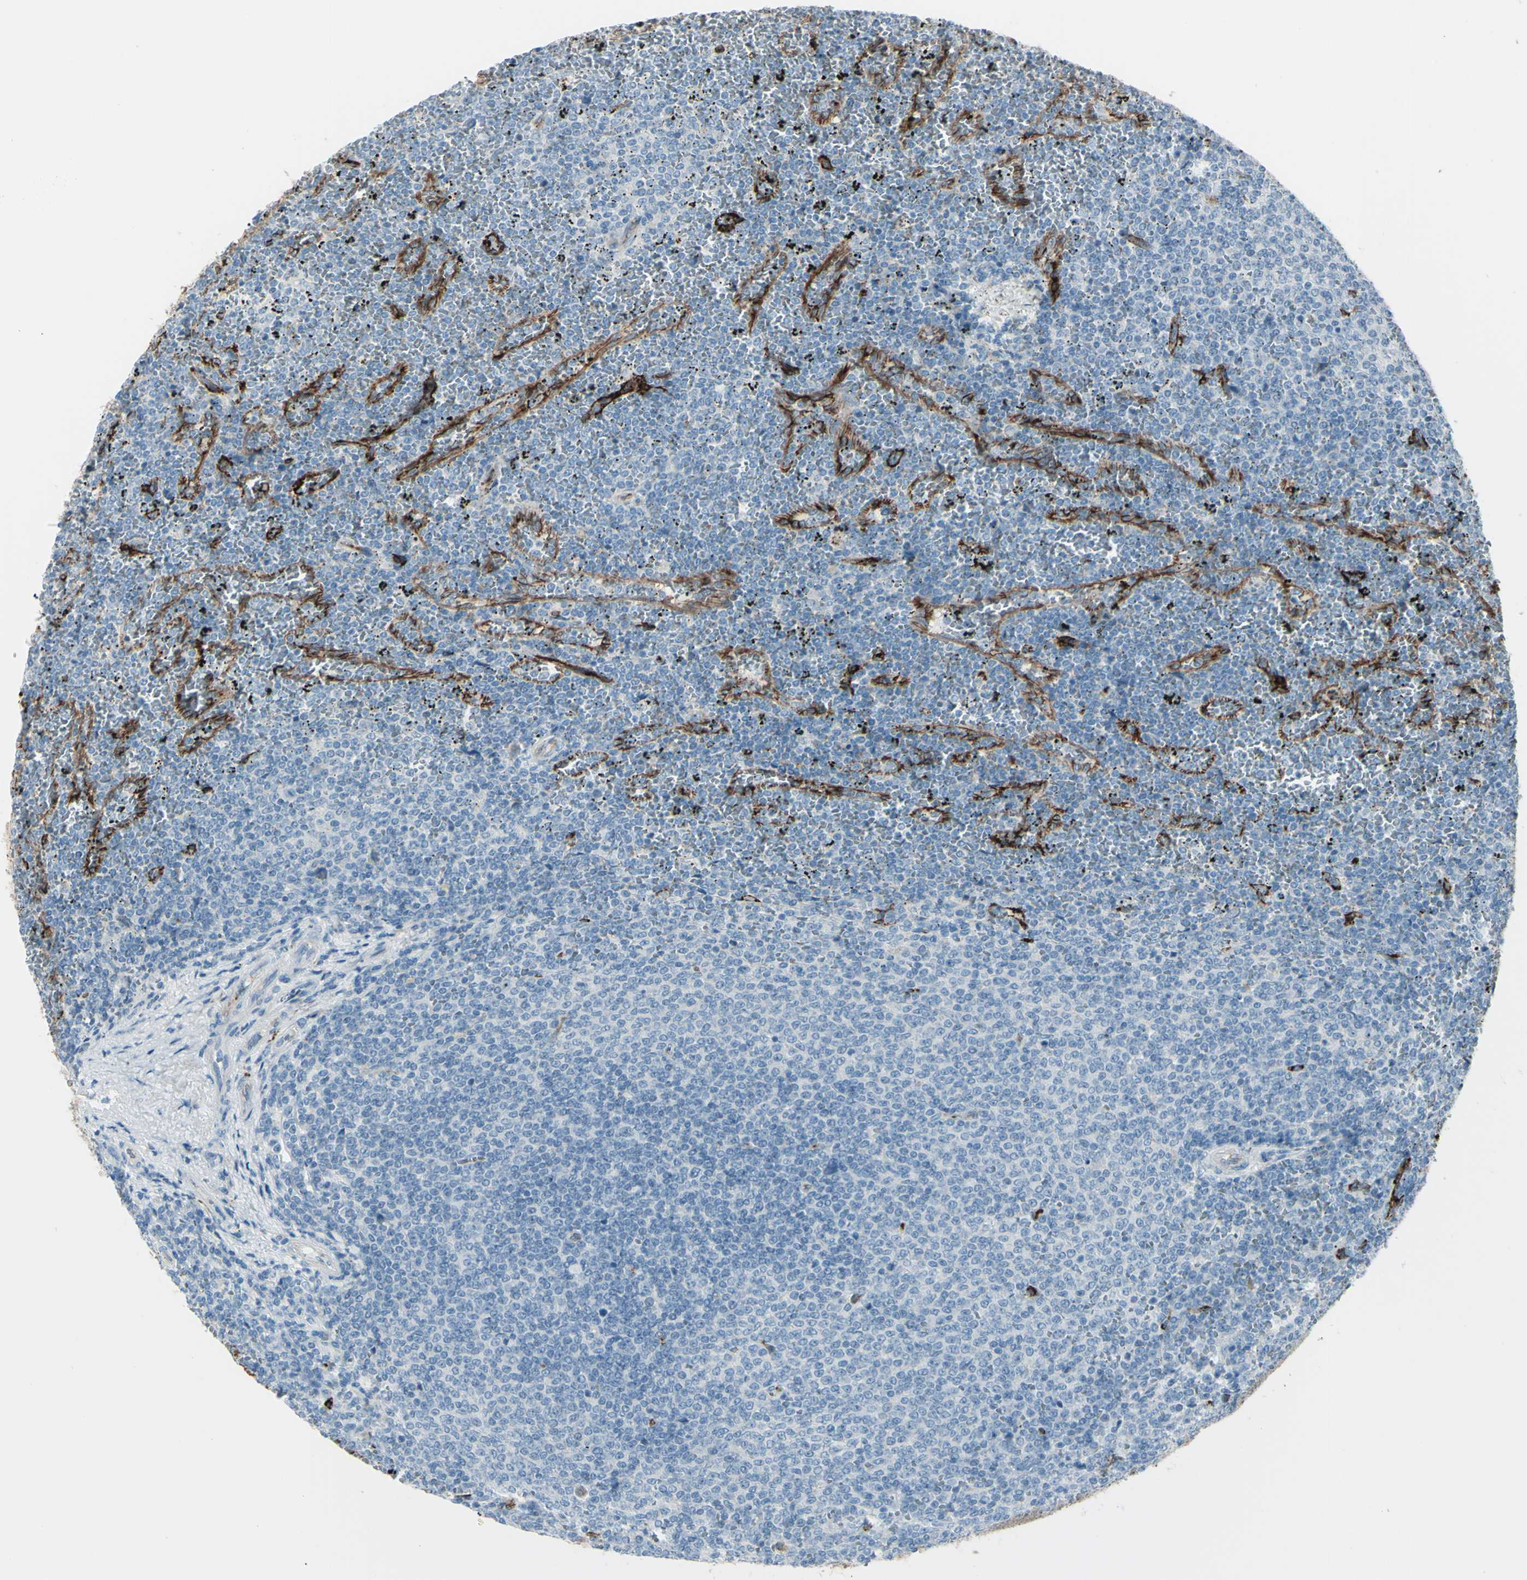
{"staining": {"intensity": "negative", "quantity": "none", "location": "none"}, "tissue": "lymphoma", "cell_type": "Tumor cells", "image_type": "cancer", "snomed": [{"axis": "morphology", "description": "Malignant lymphoma, non-Hodgkin's type, Low grade"}, {"axis": "topography", "description": "Spleen"}], "caption": "DAB (3,3'-diaminobenzidine) immunohistochemical staining of malignant lymphoma, non-Hodgkin's type (low-grade) shows no significant positivity in tumor cells.", "gene": "GPR34", "patient": {"sex": "female", "age": 77}}